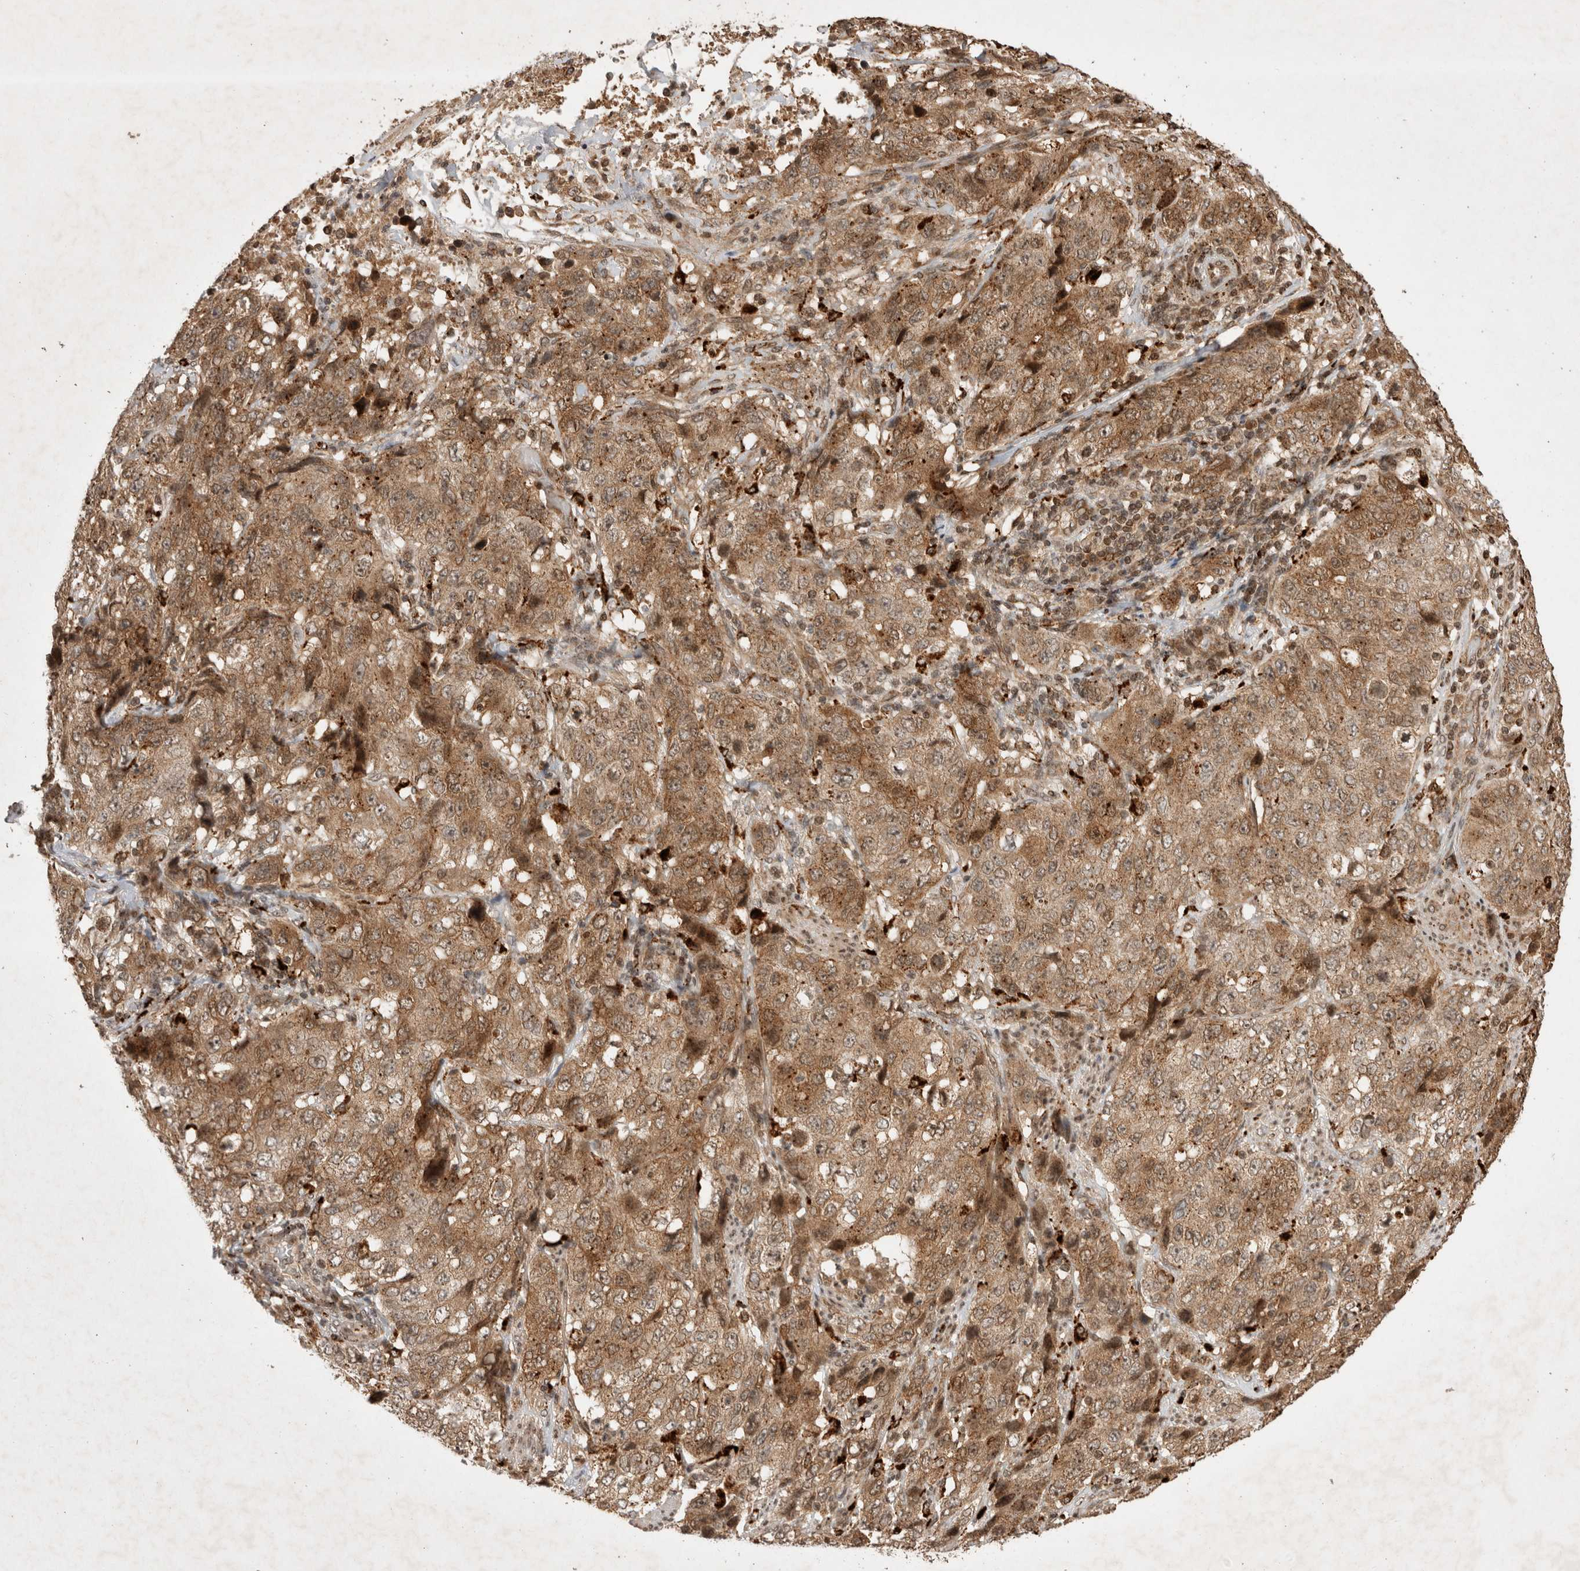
{"staining": {"intensity": "moderate", "quantity": ">75%", "location": "cytoplasmic/membranous"}, "tissue": "stomach cancer", "cell_type": "Tumor cells", "image_type": "cancer", "snomed": [{"axis": "morphology", "description": "Adenocarcinoma, NOS"}, {"axis": "topography", "description": "Stomach"}], "caption": "A photomicrograph showing moderate cytoplasmic/membranous positivity in approximately >75% of tumor cells in stomach cancer (adenocarcinoma), as visualized by brown immunohistochemical staining.", "gene": "FAM221A", "patient": {"sex": "male", "age": 48}}